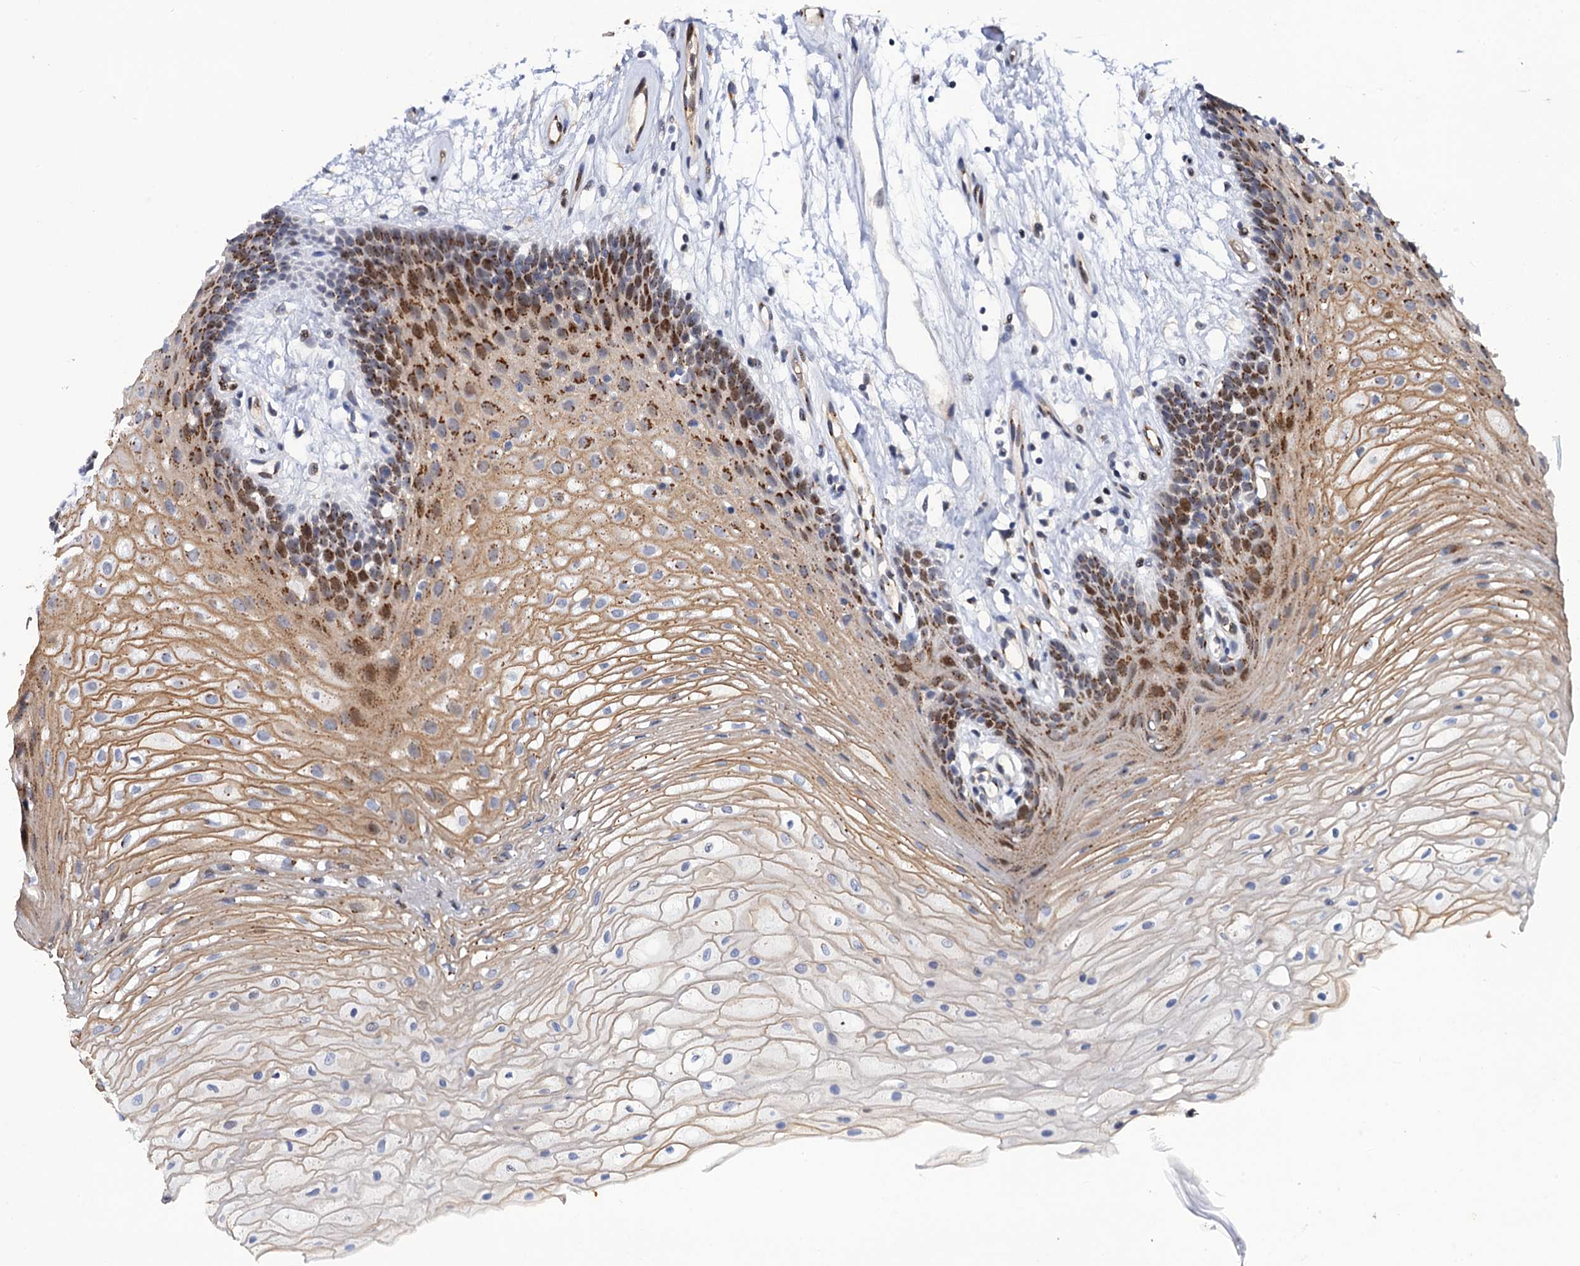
{"staining": {"intensity": "strong", "quantity": "<25%", "location": "cytoplasmic/membranous,nuclear"}, "tissue": "oral mucosa", "cell_type": "Squamous epithelial cells", "image_type": "normal", "snomed": [{"axis": "morphology", "description": "Normal tissue, NOS"}, {"axis": "topography", "description": "Oral tissue"}], "caption": "Squamous epithelial cells reveal medium levels of strong cytoplasmic/membranous,nuclear expression in about <25% of cells in benign oral mucosa. (DAB (3,3'-diaminobenzidine) IHC, brown staining for protein, blue staining for nuclei).", "gene": "THAP2", "patient": {"sex": "female", "age": 80}}